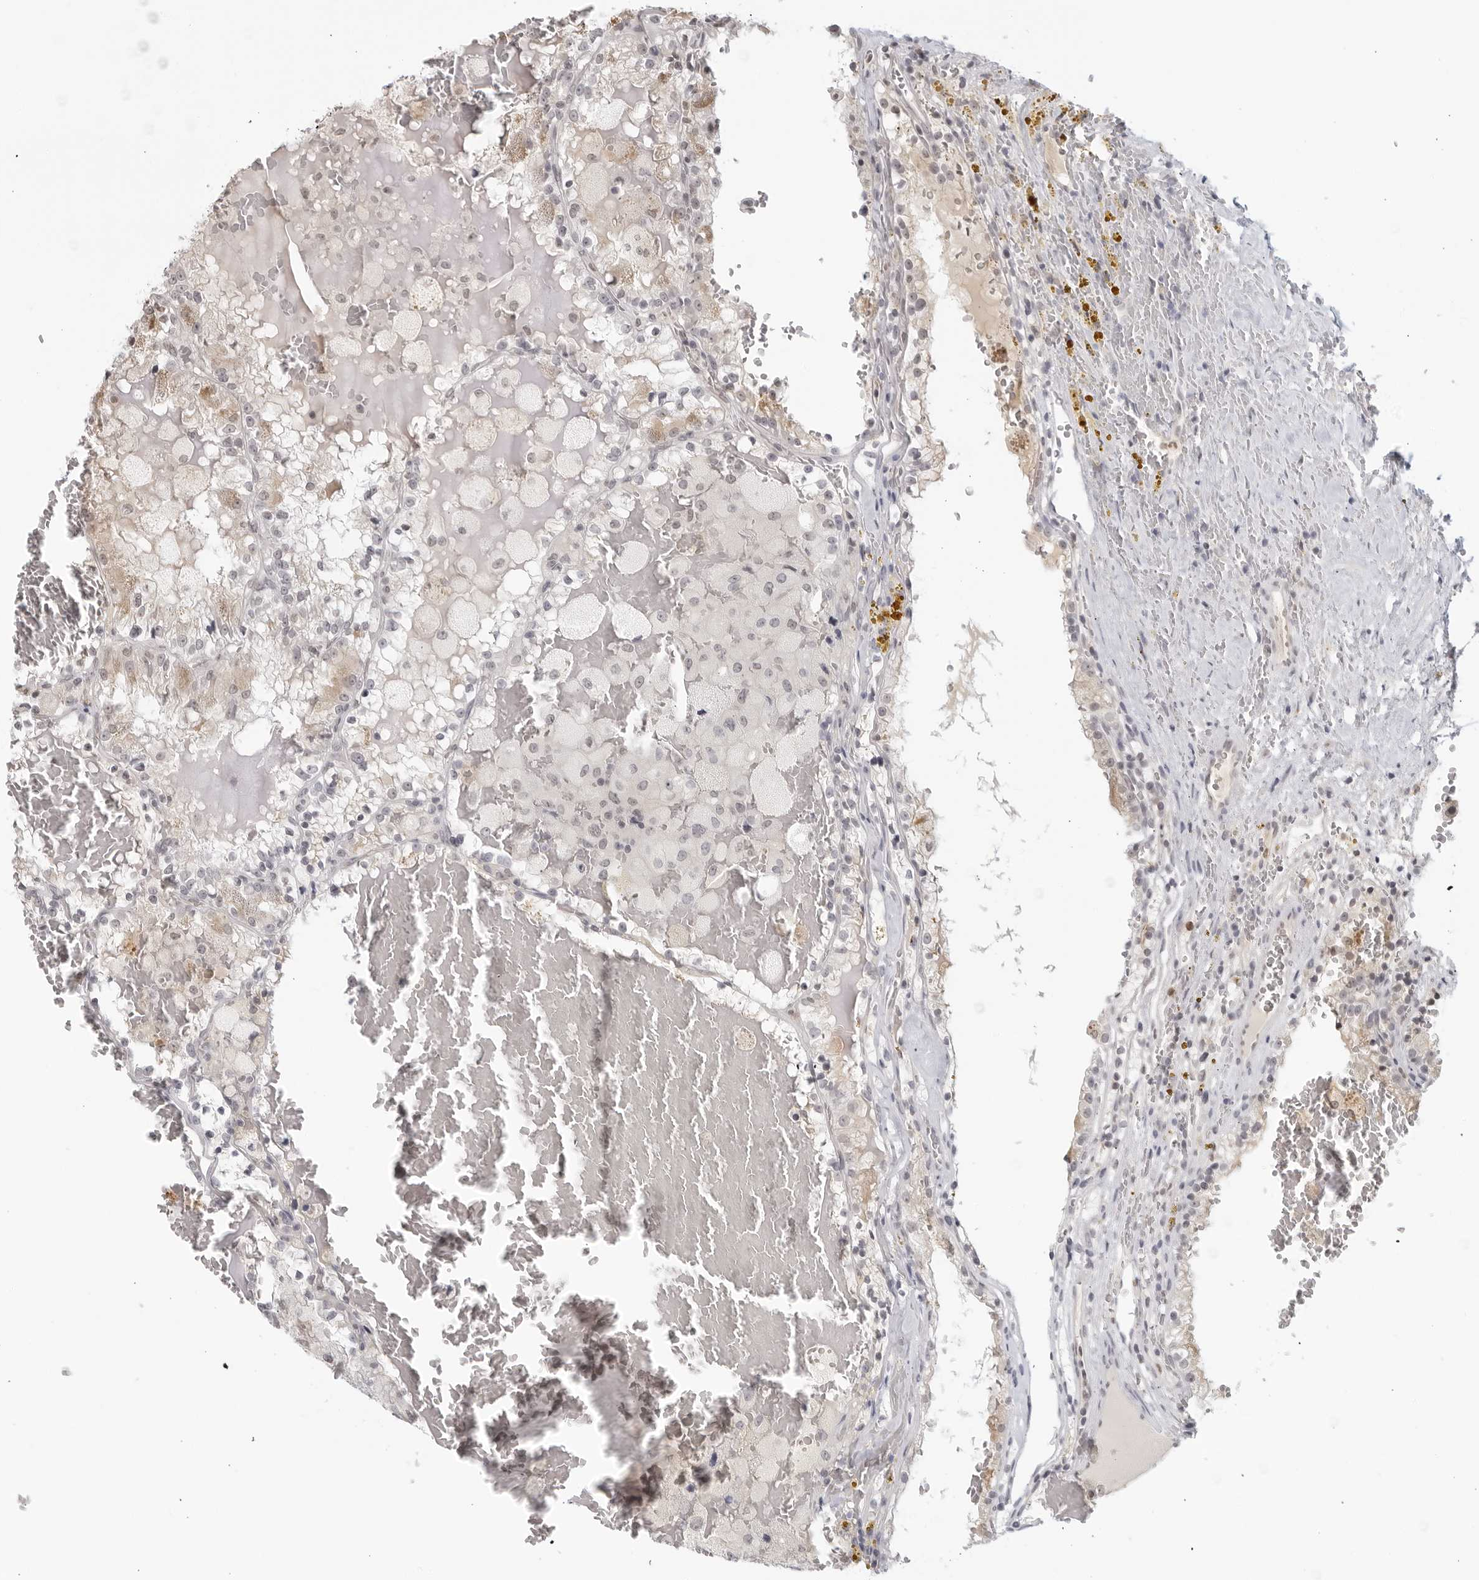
{"staining": {"intensity": "negative", "quantity": "none", "location": "none"}, "tissue": "renal cancer", "cell_type": "Tumor cells", "image_type": "cancer", "snomed": [{"axis": "morphology", "description": "Adenocarcinoma, NOS"}, {"axis": "topography", "description": "Kidney"}], "caption": "The image demonstrates no significant staining in tumor cells of renal adenocarcinoma.", "gene": "RAB11FIP3", "patient": {"sex": "female", "age": 56}}